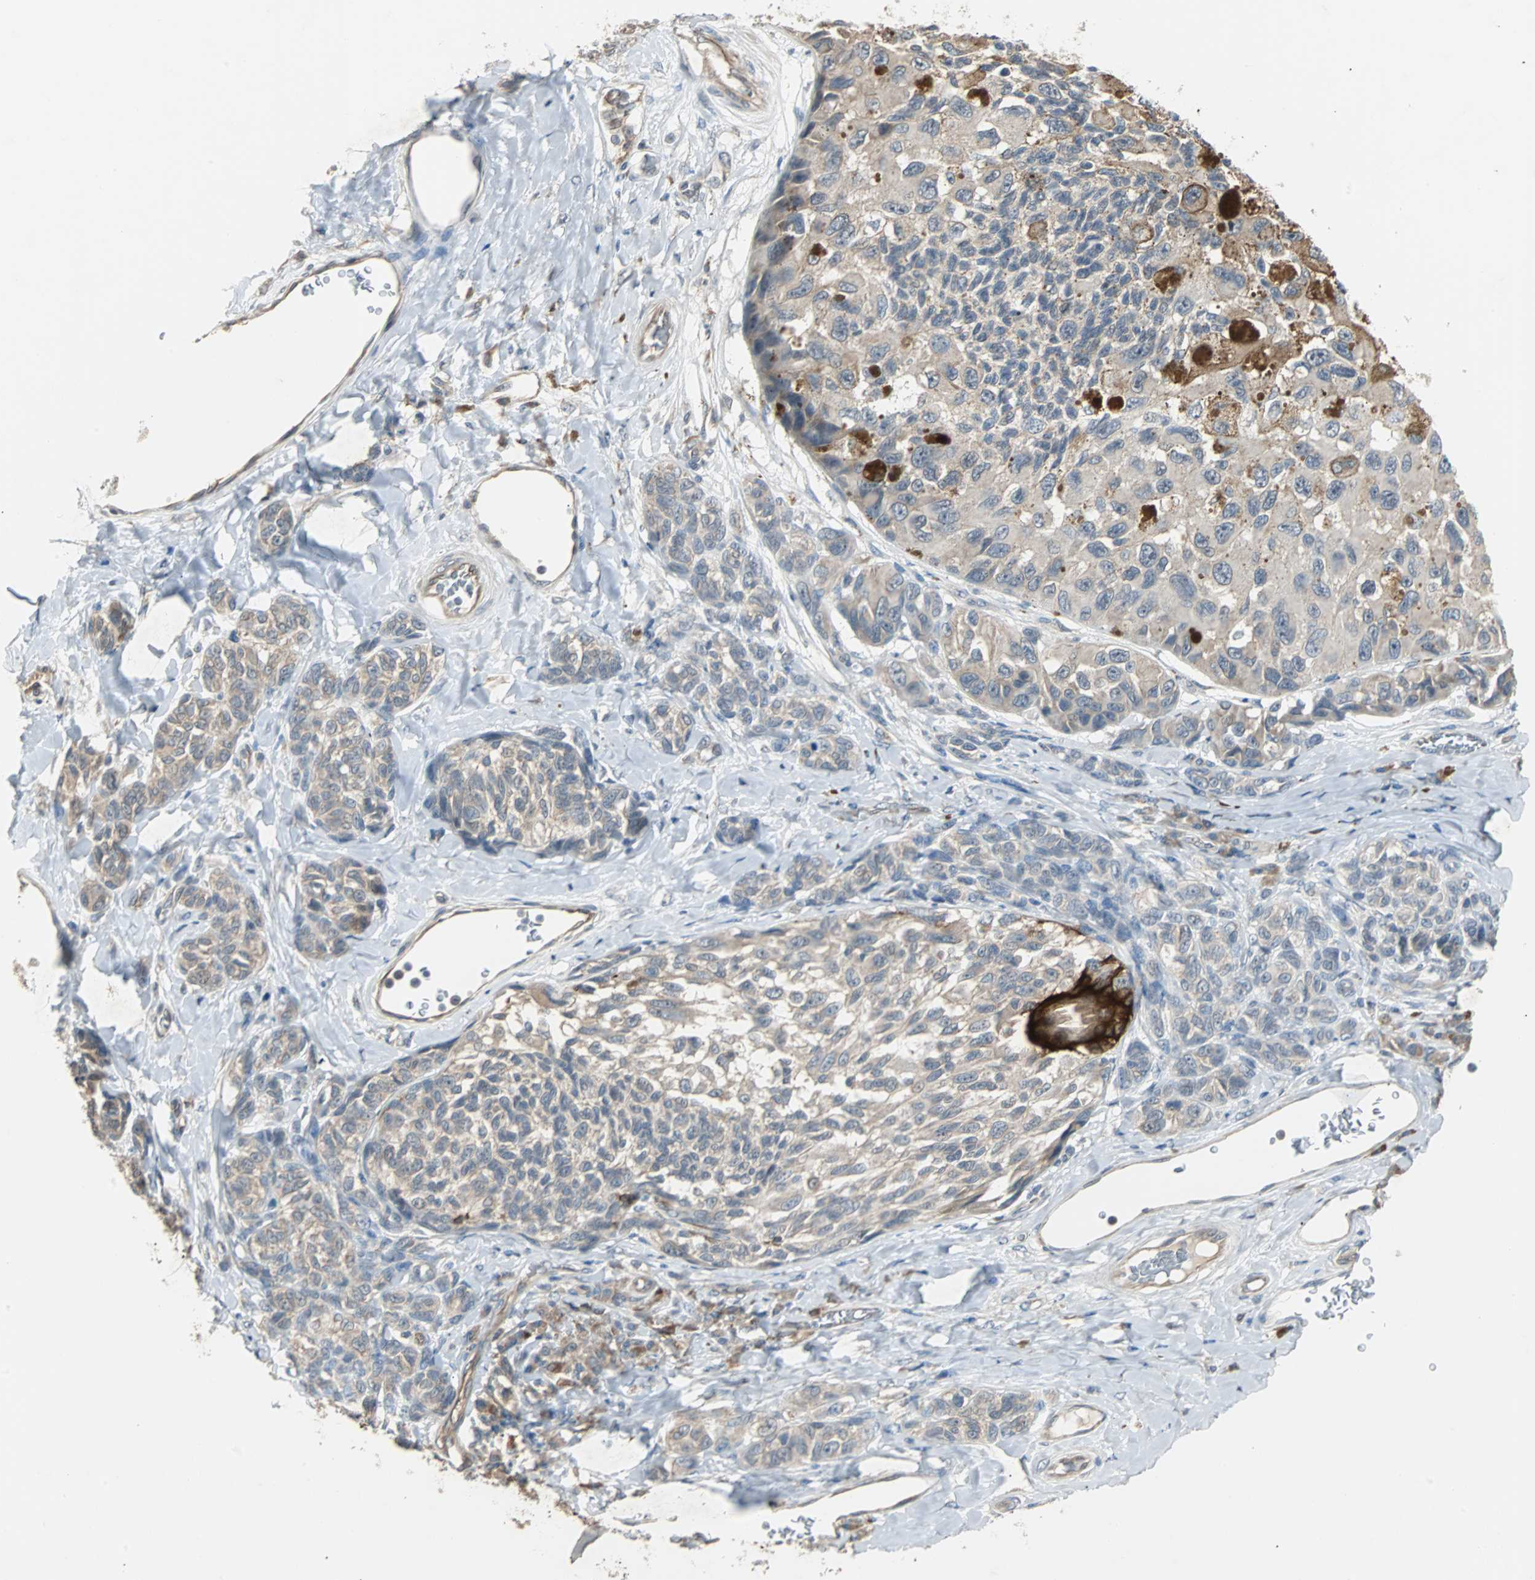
{"staining": {"intensity": "weak", "quantity": ">75%", "location": "cytoplasmic/membranous"}, "tissue": "melanoma", "cell_type": "Tumor cells", "image_type": "cancer", "snomed": [{"axis": "morphology", "description": "Malignant melanoma, NOS"}, {"axis": "topography", "description": "Skin"}], "caption": "Tumor cells exhibit weak cytoplasmic/membranous staining in approximately >75% of cells in melanoma.", "gene": "CMC2", "patient": {"sex": "female", "age": 73}}